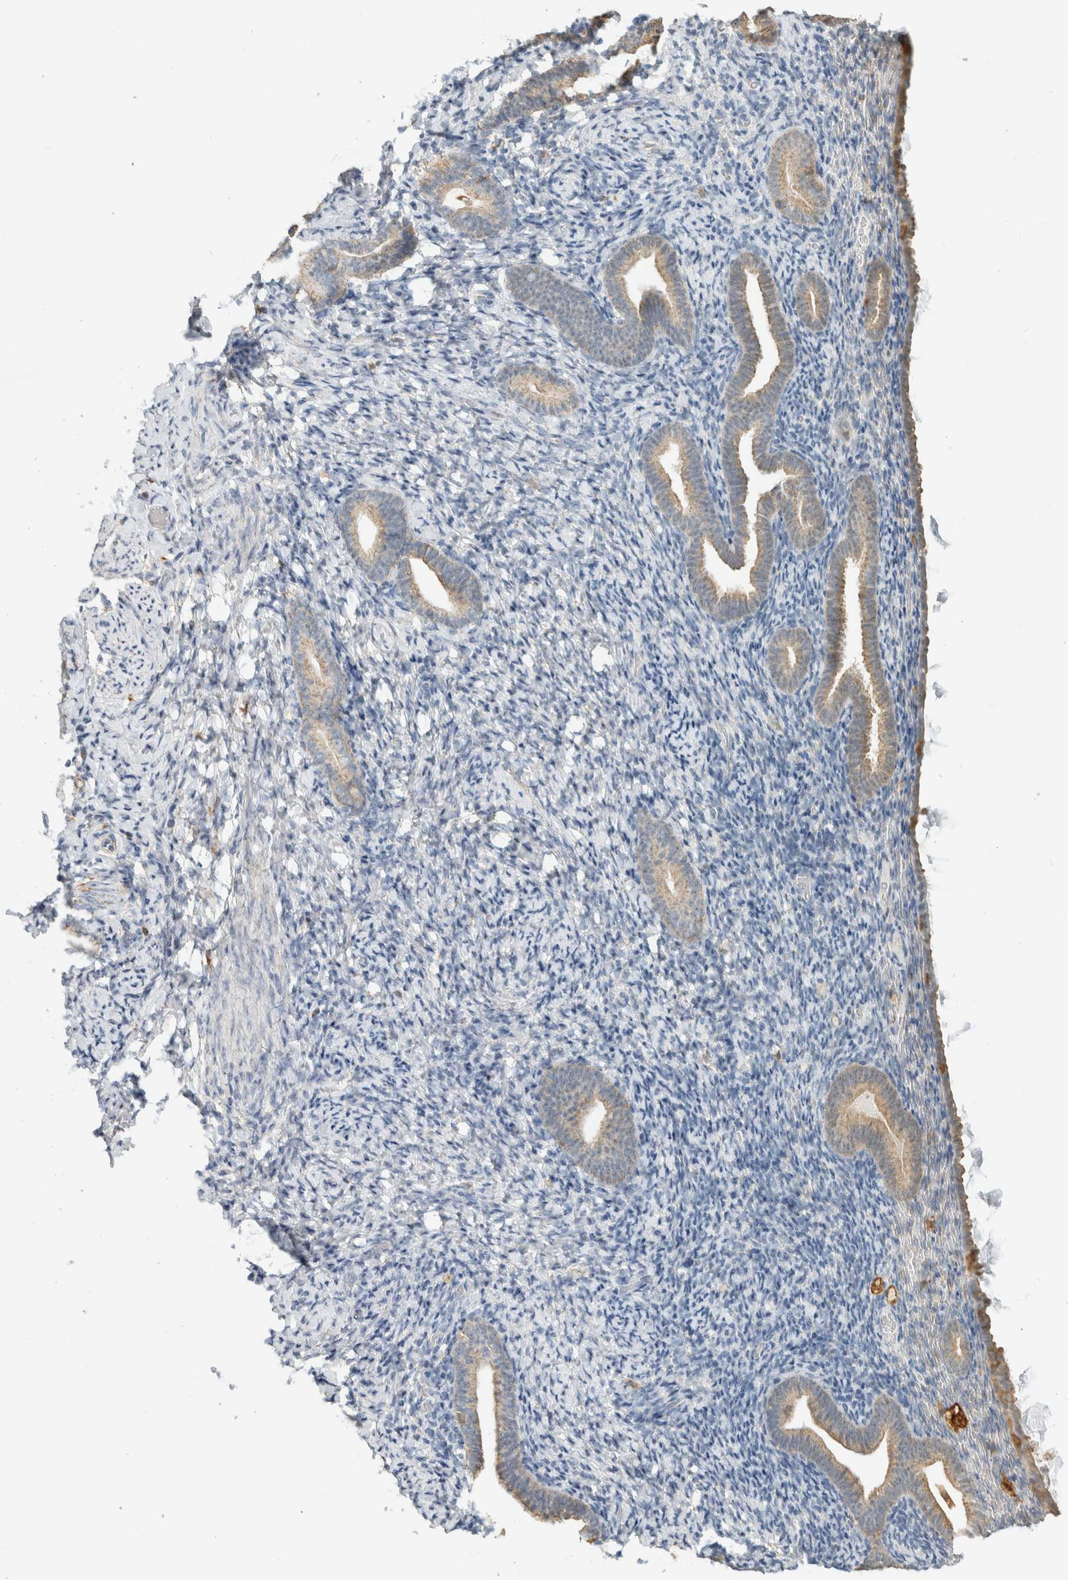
{"staining": {"intensity": "negative", "quantity": "none", "location": "none"}, "tissue": "endometrium", "cell_type": "Cells in endometrial stroma", "image_type": "normal", "snomed": [{"axis": "morphology", "description": "Normal tissue, NOS"}, {"axis": "topography", "description": "Endometrium"}], "caption": "DAB (3,3'-diaminobenzidine) immunohistochemical staining of normal human endometrium displays no significant staining in cells in endometrial stroma. (DAB (3,3'-diaminobenzidine) IHC, high magnification).", "gene": "CAPG", "patient": {"sex": "female", "age": 51}}